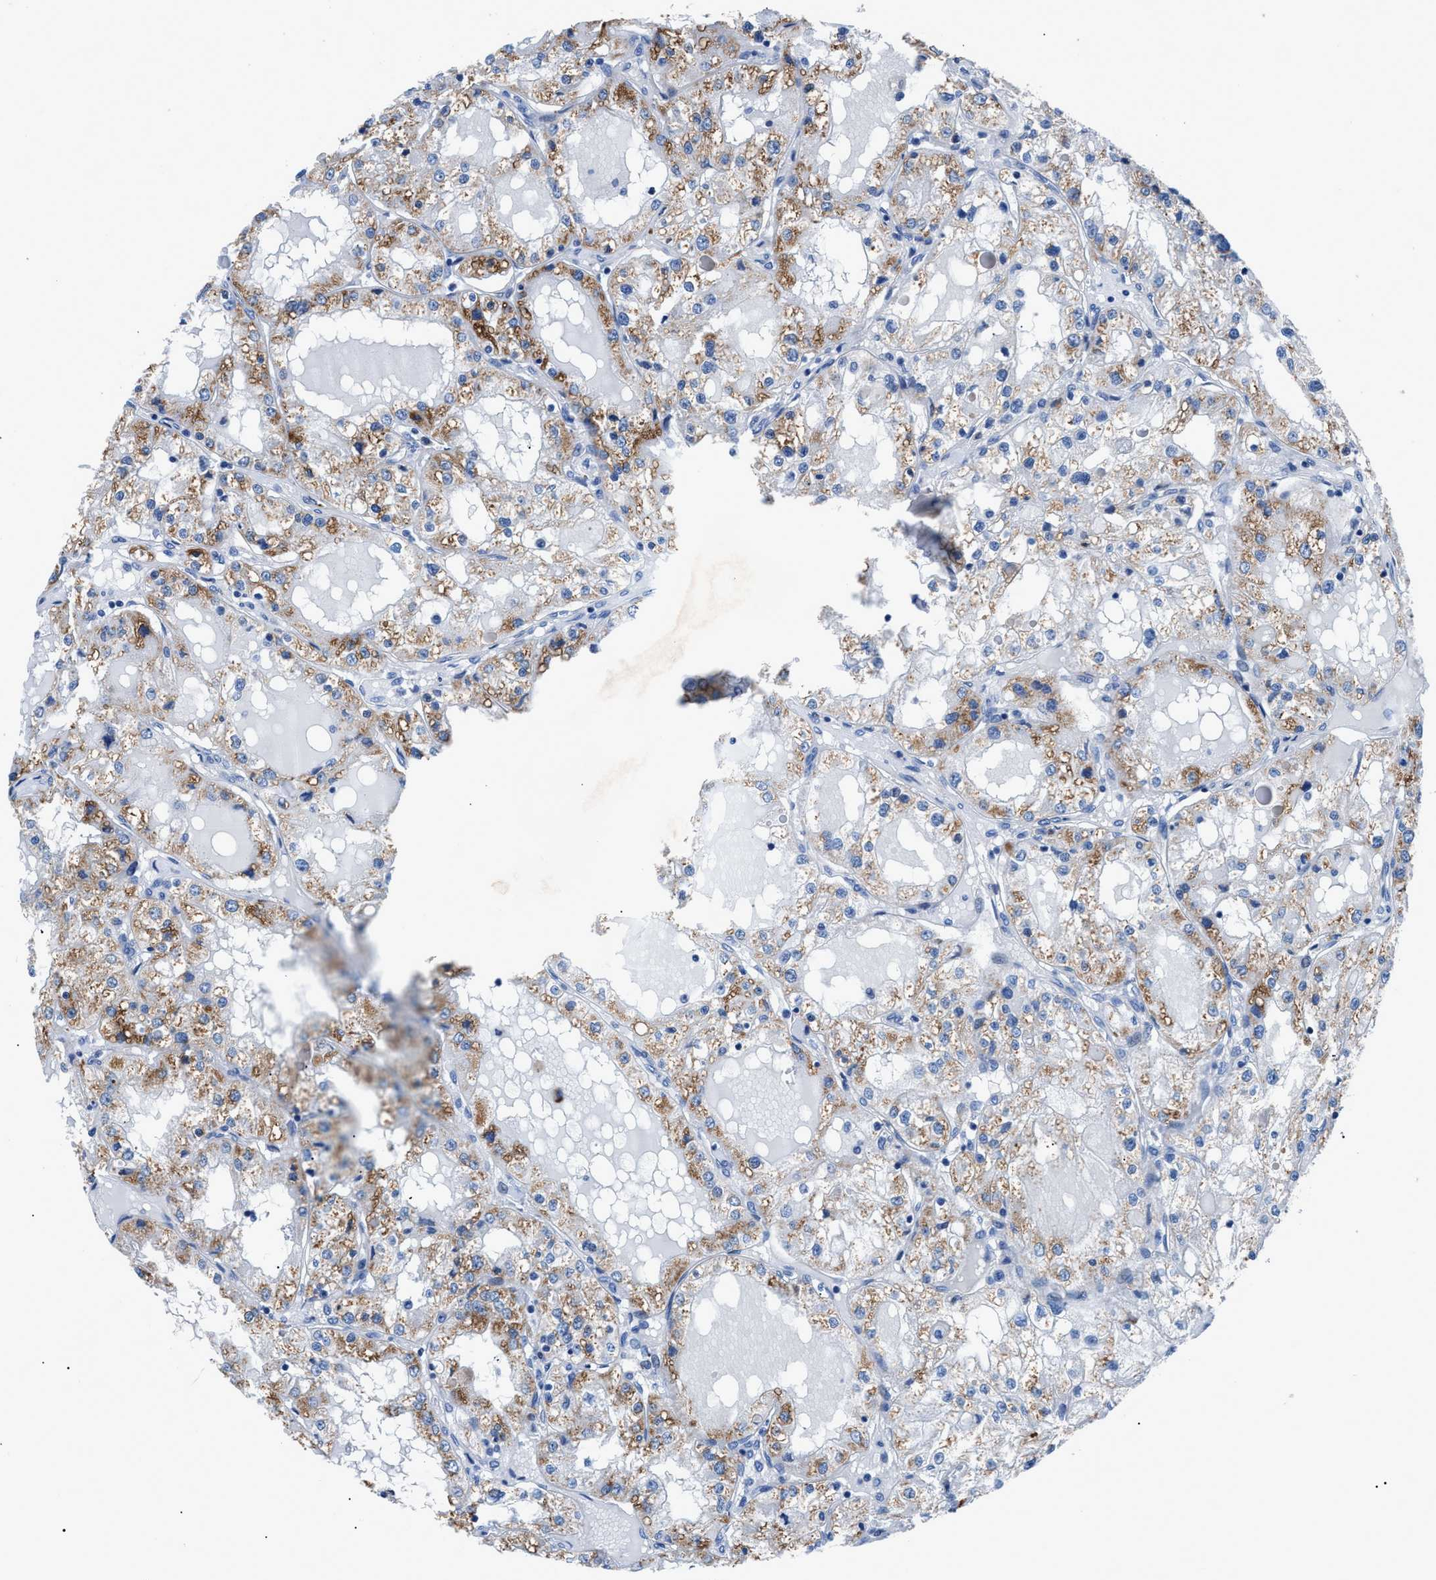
{"staining": {"intensity": "moderate", "quantity": "25%-75%", "location": "cytoplasmic/membranous"}, "tissue": "renal cancer", "cell_type": "Tumor cells", "image_type": "cancer", "snomed": [{"axis": "morphology", "description": "Adenocarcinoma, NOS"}, {"axis": "topography", "description": "Kidney"}], "caption": "An immunohistochemistry (IHC) image of neoplastic tissue is shown. Protein staining in brown shows moderate cytoplasmic/membranous positivity in renal cancer within tumor cells.", "gene": "UAP1", "patient": {"sex": "male", "age": 68}}